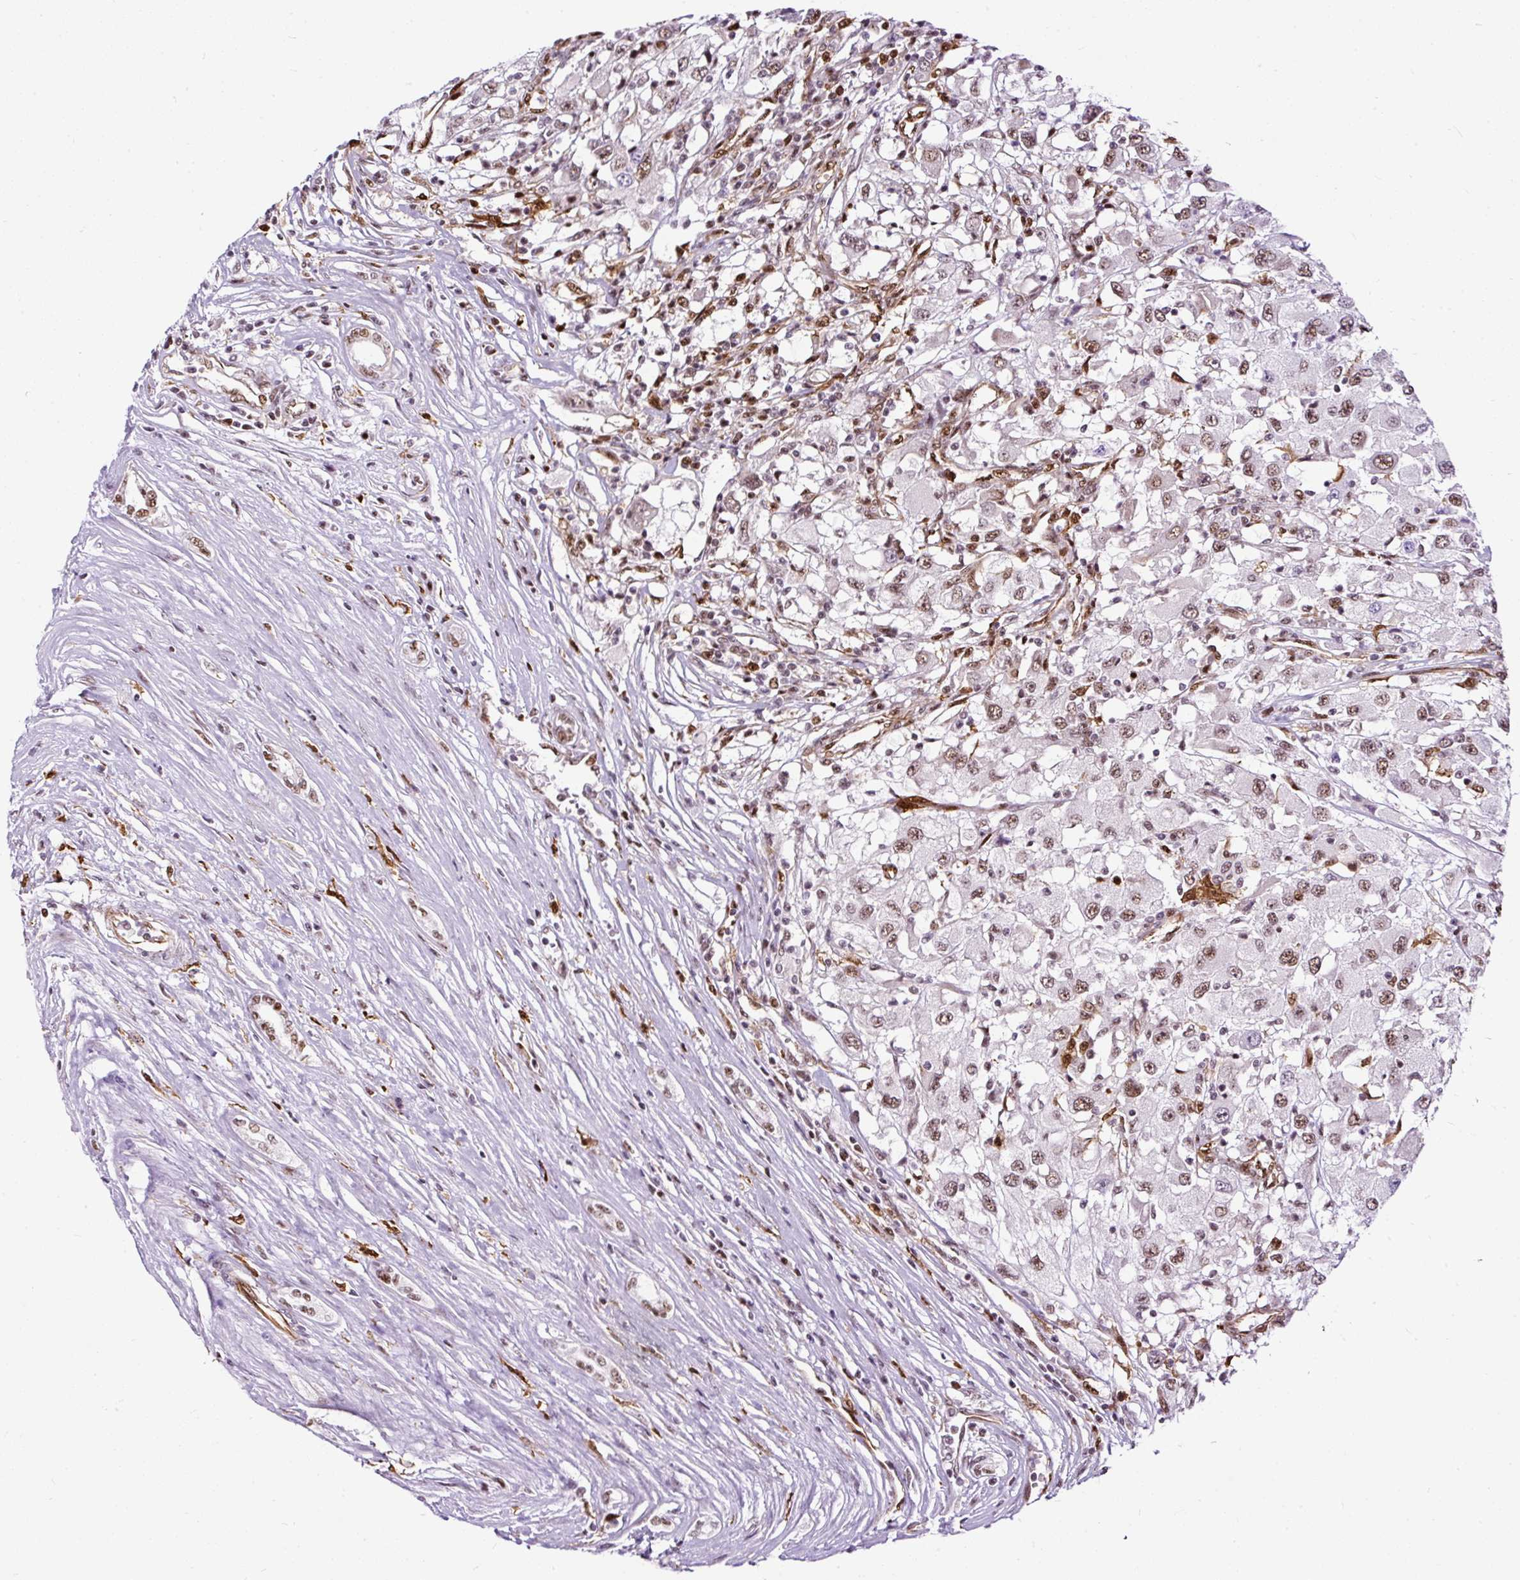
{"staining": {"intensity": "moderate", "quantity": ">75%", "location": "nuclear"}, "tissue": "renal cancer", "cell_type": "Tumor cells", "image_type": "cancer", "snomed": [{"axis": "morphology", "description": "Adenocarcinoma, NOS"}, {"axis": "topography", "description": "Kidney"}], "caption": "Immunohistochemical staining of human renal cancer exhibits medium levels of moderate nuclear expression in about >75% of tumor cells.", "gene": "LUC7L2", "patient": {"sex": "female", "age": 67}}